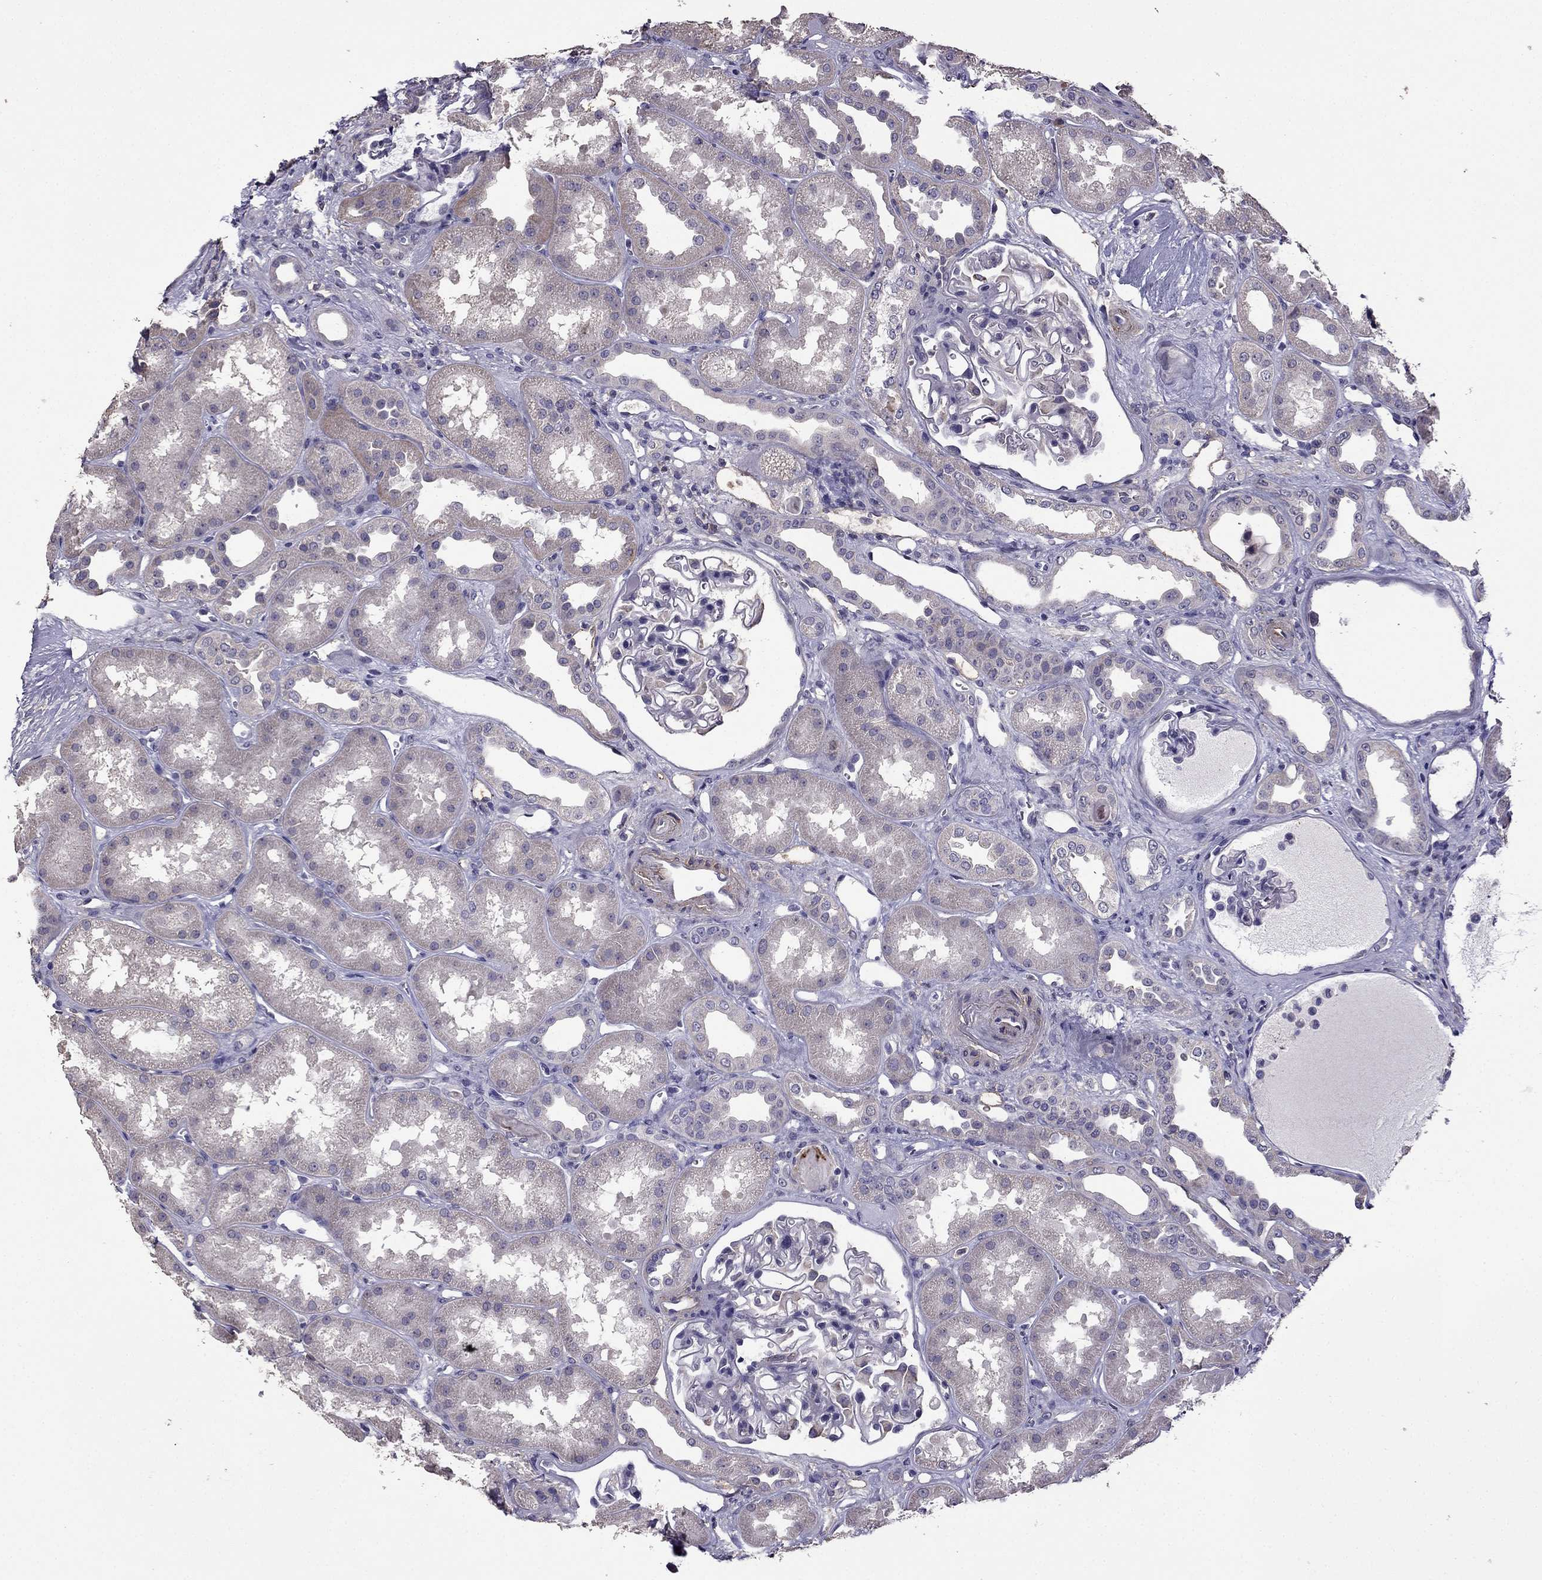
{"staining": {"intensity": "negative", "quantity": "none", "location": "none"}, "tissue": "kidney", "cell_type": "Cells in glomeruli", "image_type": "normal", "snomed": [{"axis": "morphology", "description": "Normal tissue, NOS"}, {"axis": "topography", "description": "Kidney"}], "caption": "Micrograph shows no significant protein positivity in cells in glomeruli of unremarkable kidney. Nuclei are stained in blue.", "gene": "CDH9", "patient": {"sex": "male", "age": 61}}